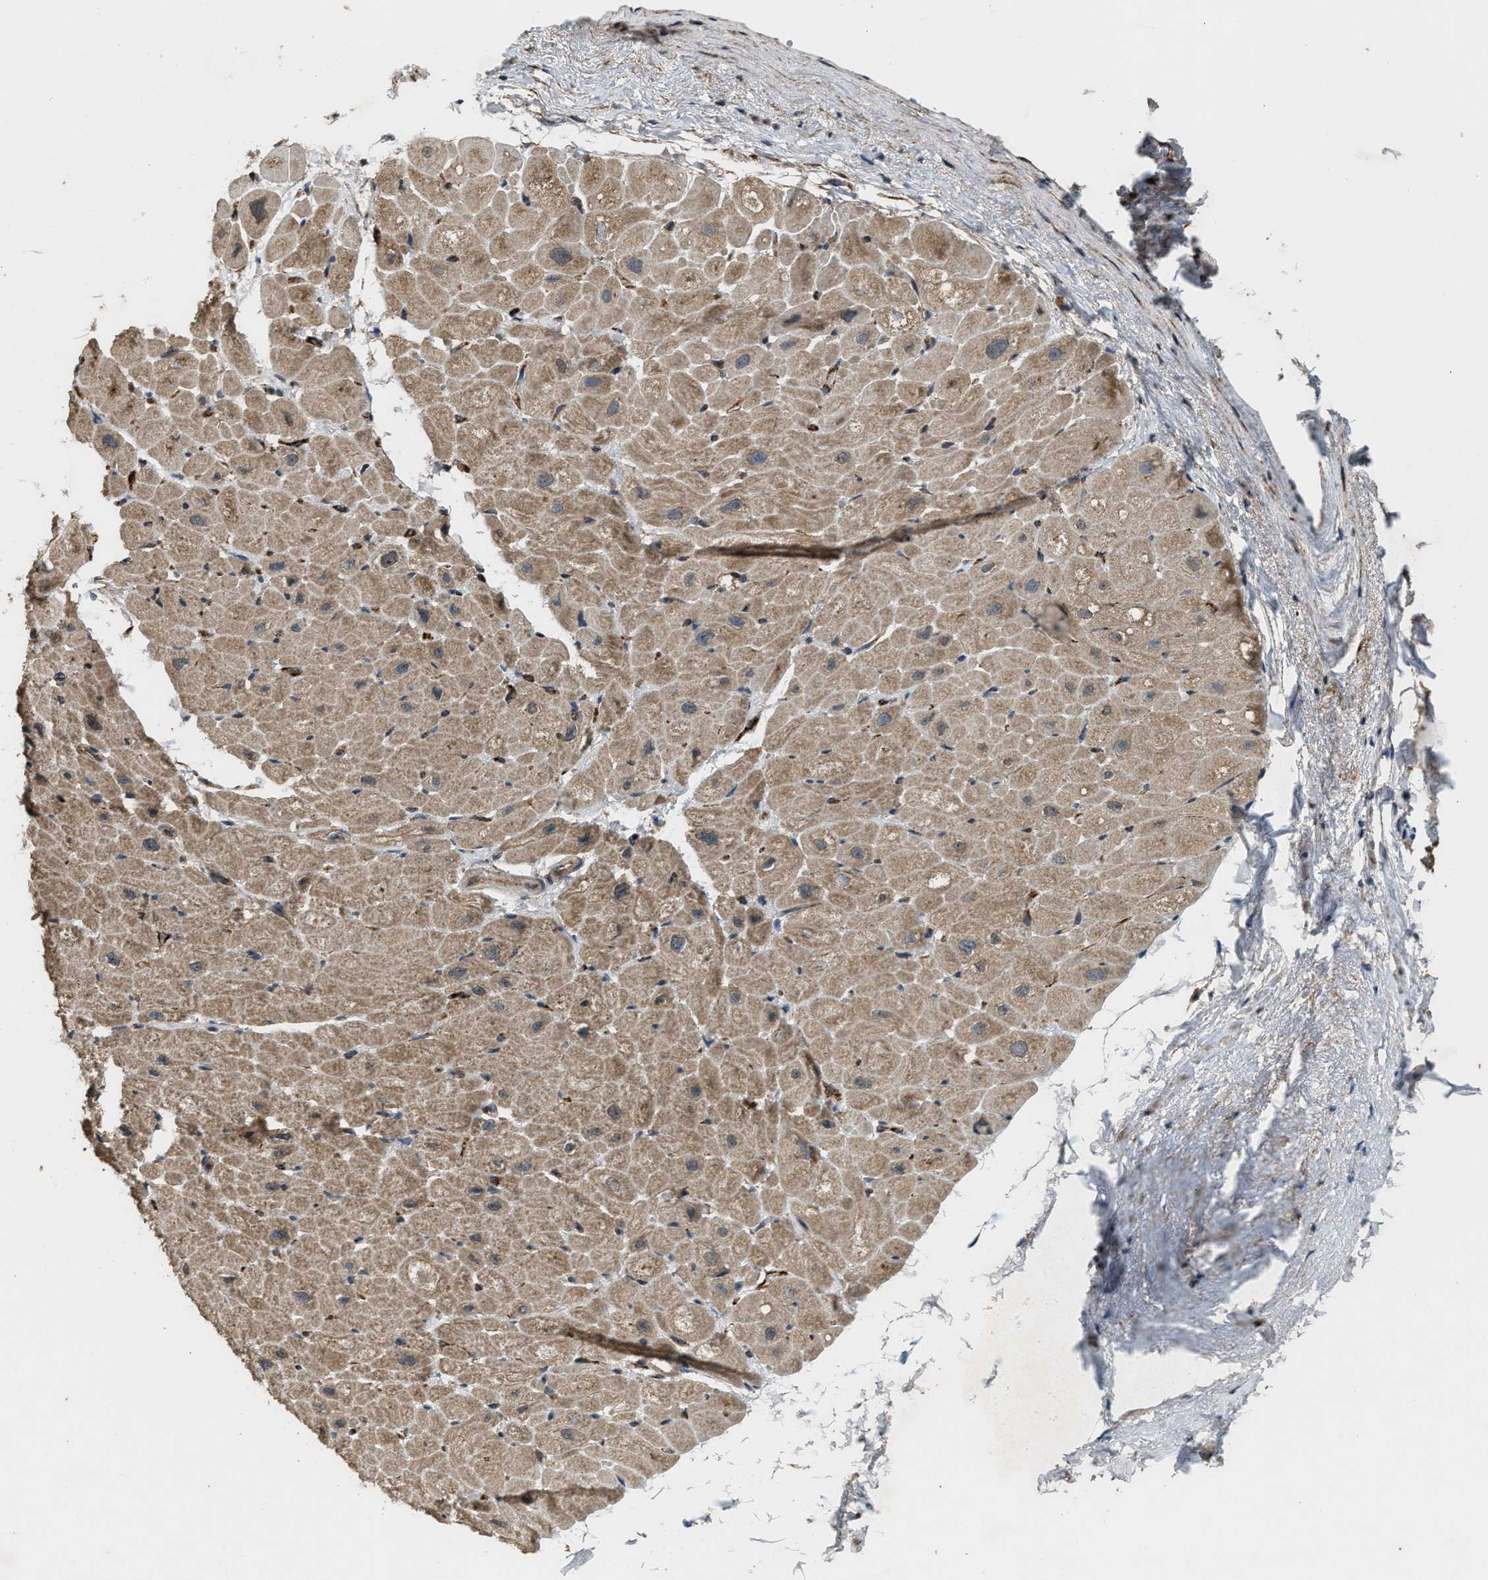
{"staining": {"intensity": "moderate", "quantity": ">75%", "location": "cytoplasmic/membranous"}, "tissue": "heart muscle", "cell_type": "Cardiomyocytes", "image_type": "normal", "snomed": [{"axis": "morphology", "description": "Normal tissue, NOS"}, {"axis": "topography", "description": "Heart"}], "caption": "The image demonstrates immunohistochemical staining of benign heart muscle. There is moderate cytoplasmic/membranous positivity is identified in about >75% of cardiomyocytes. (Stains: DAB (3,3'-diaminobenzidine) in brown, nuclei in blue, Microscopy: brightfield microscopy at high magnification).", "gene": "ARHGEF5", "patient": {"sex": "male", "age": 49}}